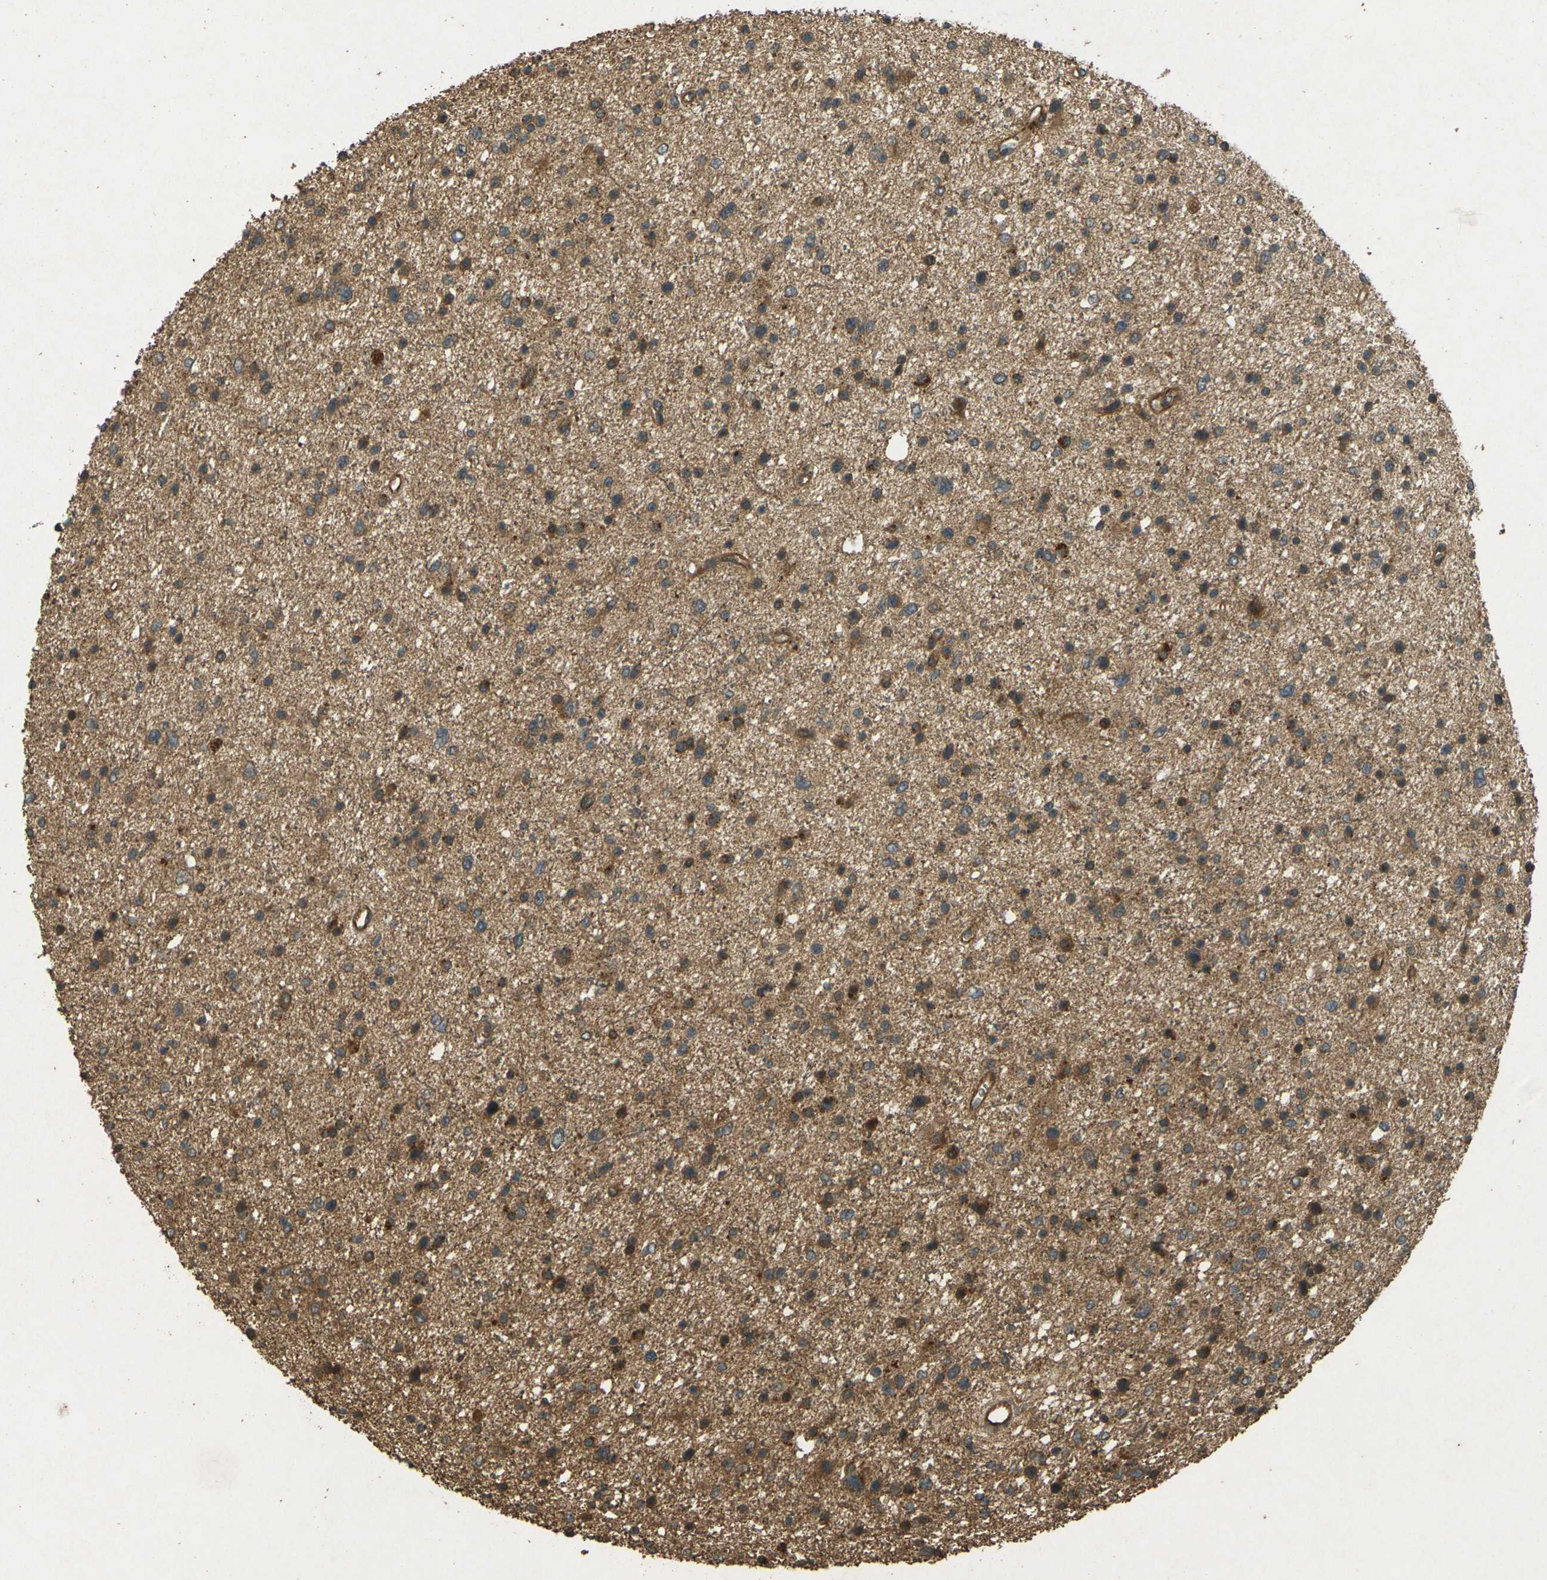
{"staining": {"intensity": "moderate", "quantity": ">75%", "location": "cytoplasmic/membranous"}, "tissue": "glioma", "cell_type": "Tumor cells", "image_type": "cancer", "snomed": [{"axis": "morphology", "description": "Glioma, malignant, Low grade"}, {"axis": "topography", "description": "Brain"}], "caption": "Low-grade glioma (malignant) stained for a protein displays moderate cytoplasmic/membranous positivity in tumor cells.", "gene": "TAP1", "patient": {"sex": "female", "age": 37}}